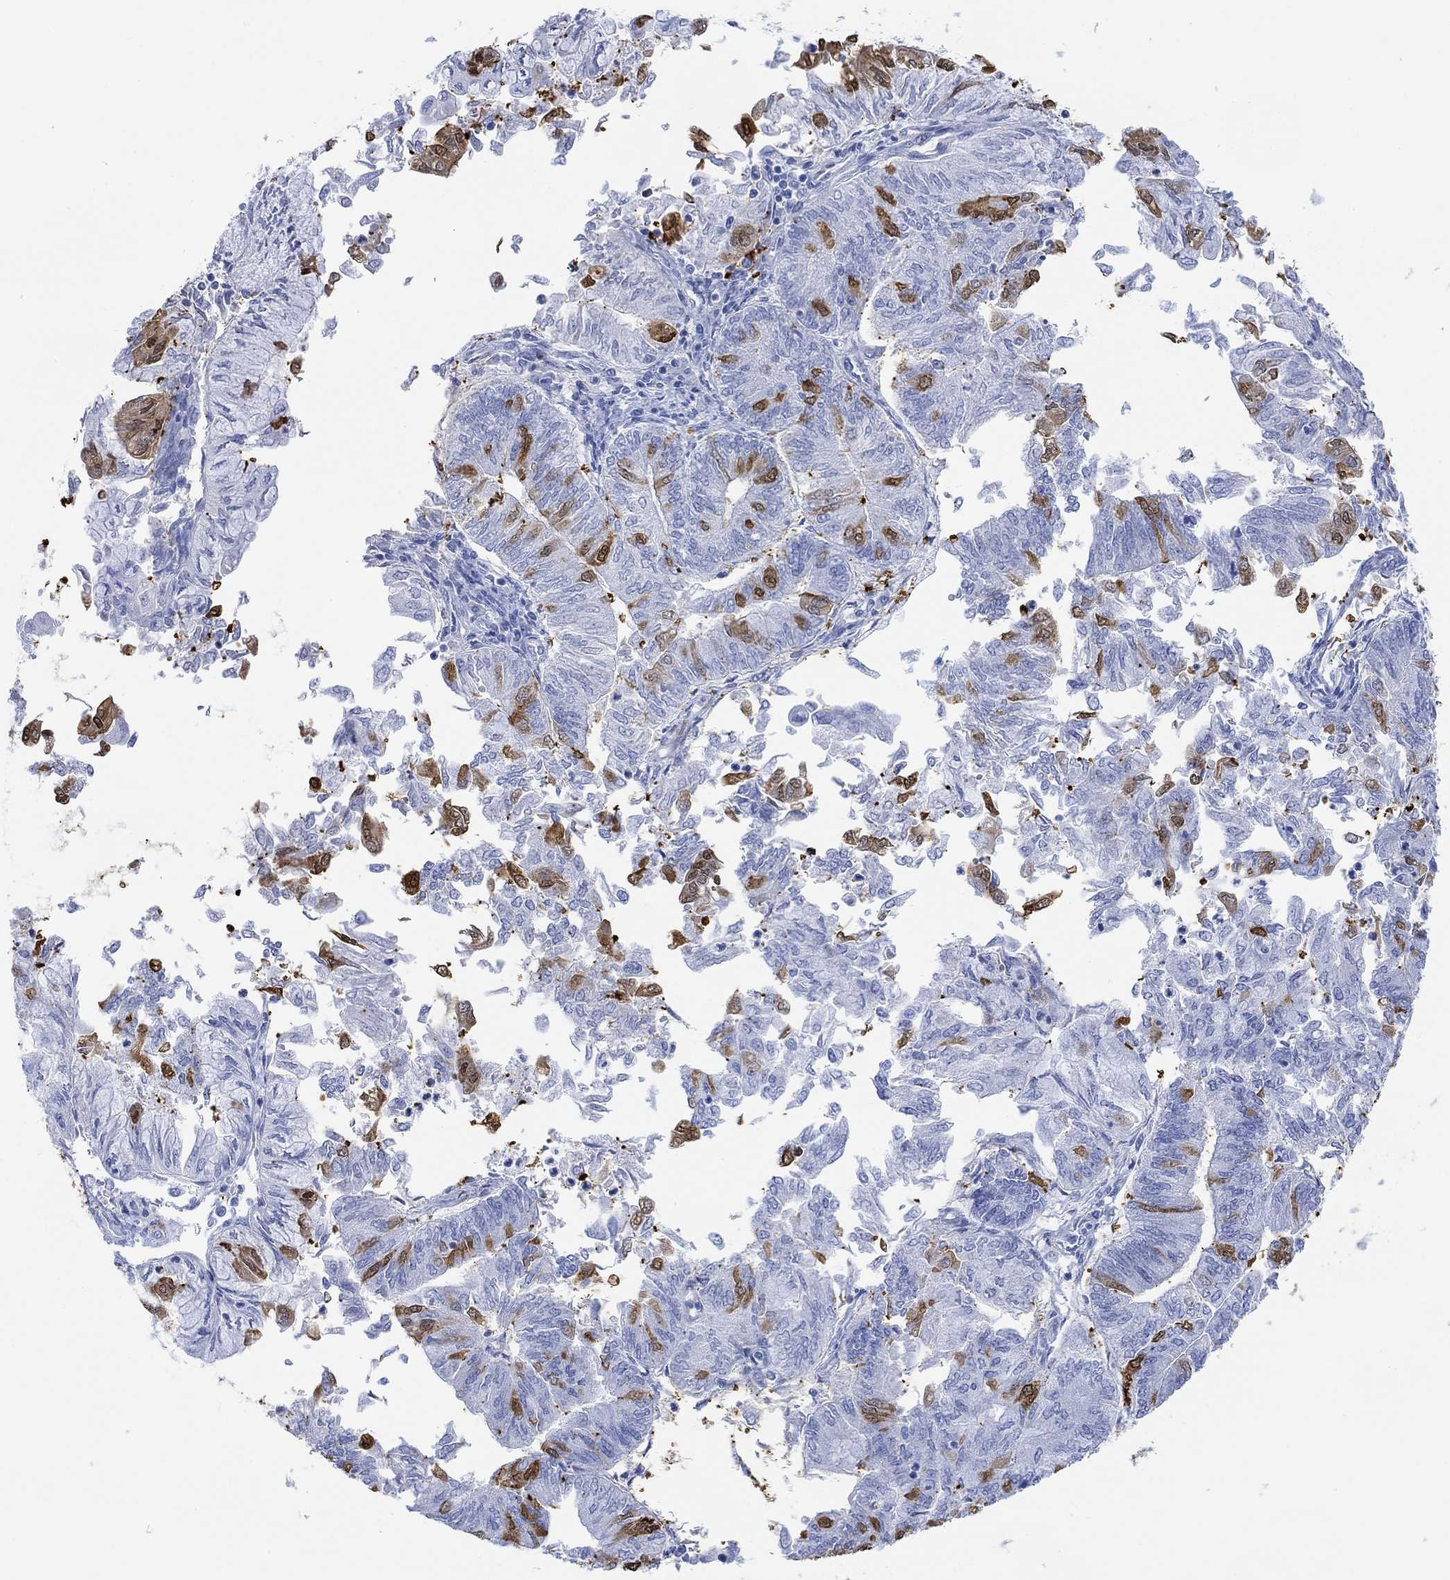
{"staining": {"intensity": "strong", "quantity": "25%-75%", "location": "cytoplasmic/membranous,nuclear"}, "tissue": "endometrial cancer", "cell_type": "Tumor cells", "image_type": "cancer", "snomed": [{"axis": "morphology", "description": "Adenocarcinoma, NOS"}, {"axis": "topography", "description": "Endometrium"}], "caption": "Immunohistochemistry (IHC) of endometrial adenocarcinoma displays high levels of strong cytoplasmic/membranous and nuclear expression in approximately 25%-75% of tumor cells.", "gene": "TPPP3", "patient": {"sex": "female", "age": 59}}